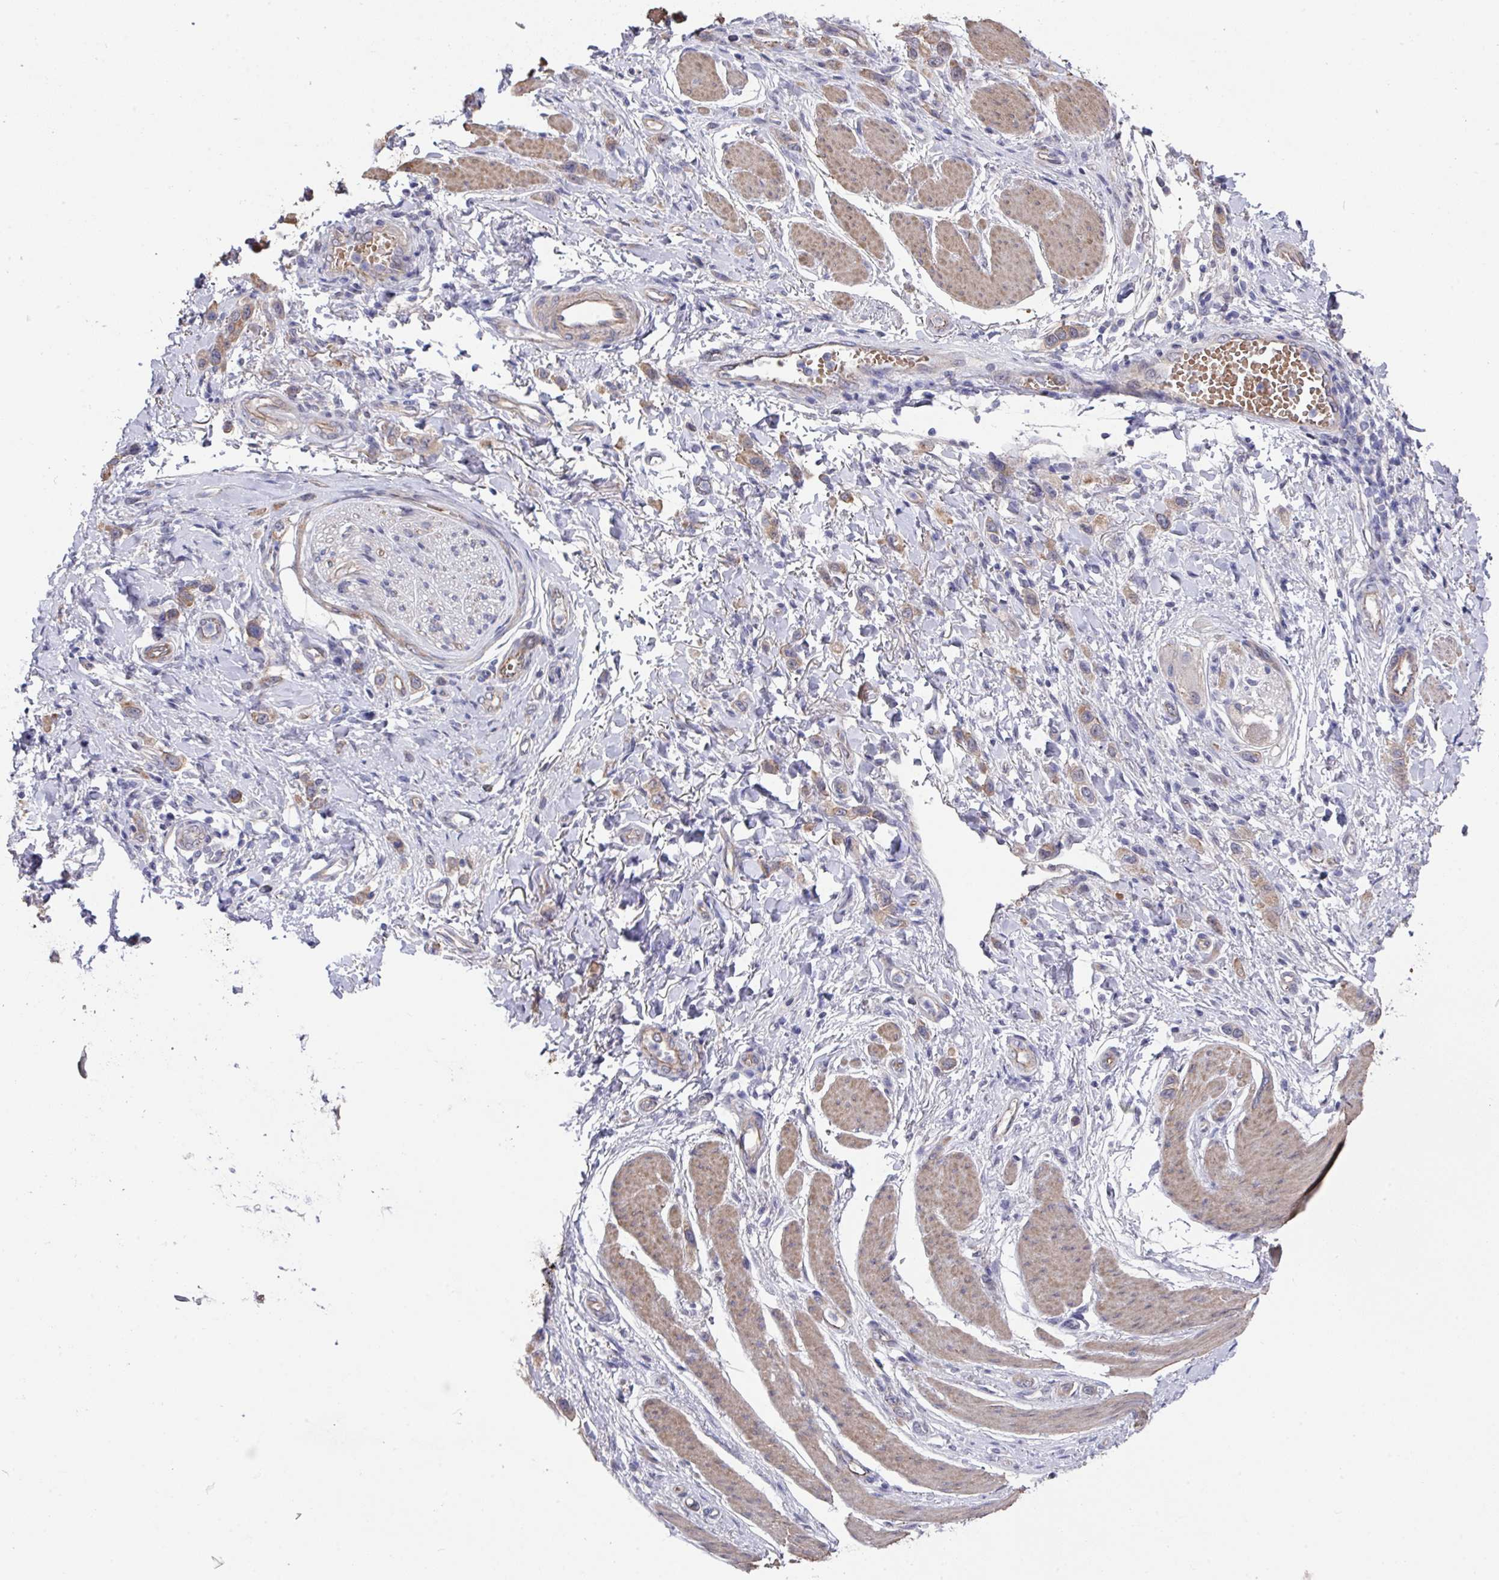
{"staining": {"intensity": "moderate", "quantity": "25%-75%", "location": "cytoplasmic/membranous"}, "tissue": "stomach cancer", "cell_type": "Tumor cells", "image_type": "cancer", "snomed": [{"axis": "morphology", "description": "Adenocarcinoma, NOS"}, {"axis": "topography", "description": "Stomach"}], "caption": "IHC of stomach cancer shows medium levels of moderate cytoplasmic/membranous positivity in approximately 25%-75% of tumor cells.", "gene": "PRR5", "patient": {"sex": "female", "age": 65}}